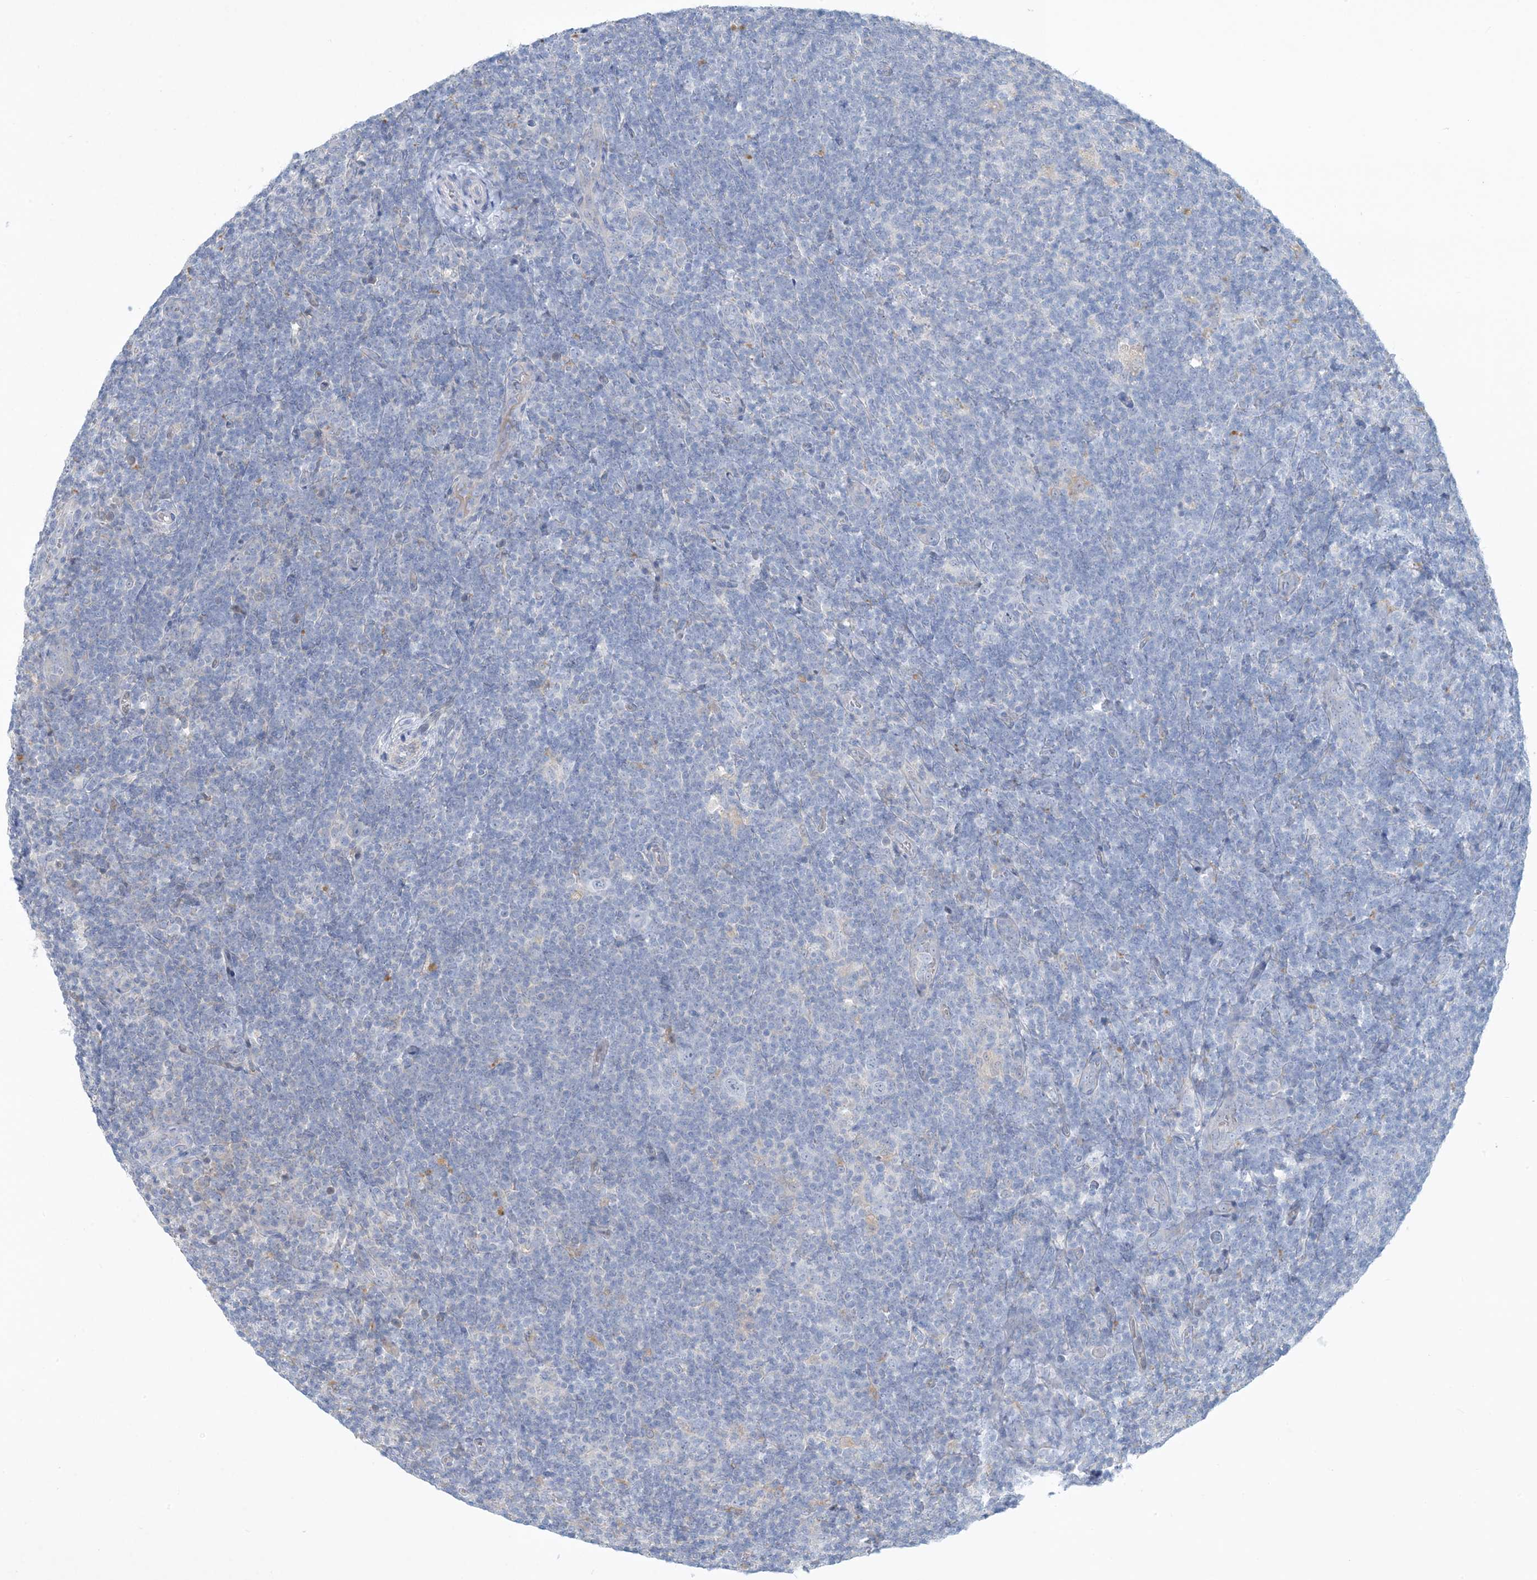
{"staining": {"intensity": "negative", "quantity": "none", "location": "none"}, "tissue": "lymphoma", "cell_type": "Tumor cells", "image_type": "cancer", "snomed": [{"axis": "morphology", "description": "Hodgkin's disease, NOS"}, {"axis": "topography", "description": "Lymph node"}], "caption": "Immunohistochemistry photomicrograph of human lymphoma stained for a protein (brown), which demonstrates no staining in tumor cells.", "gene": "MRPS18A", "patient": {"sex": "female", "age": 57}}